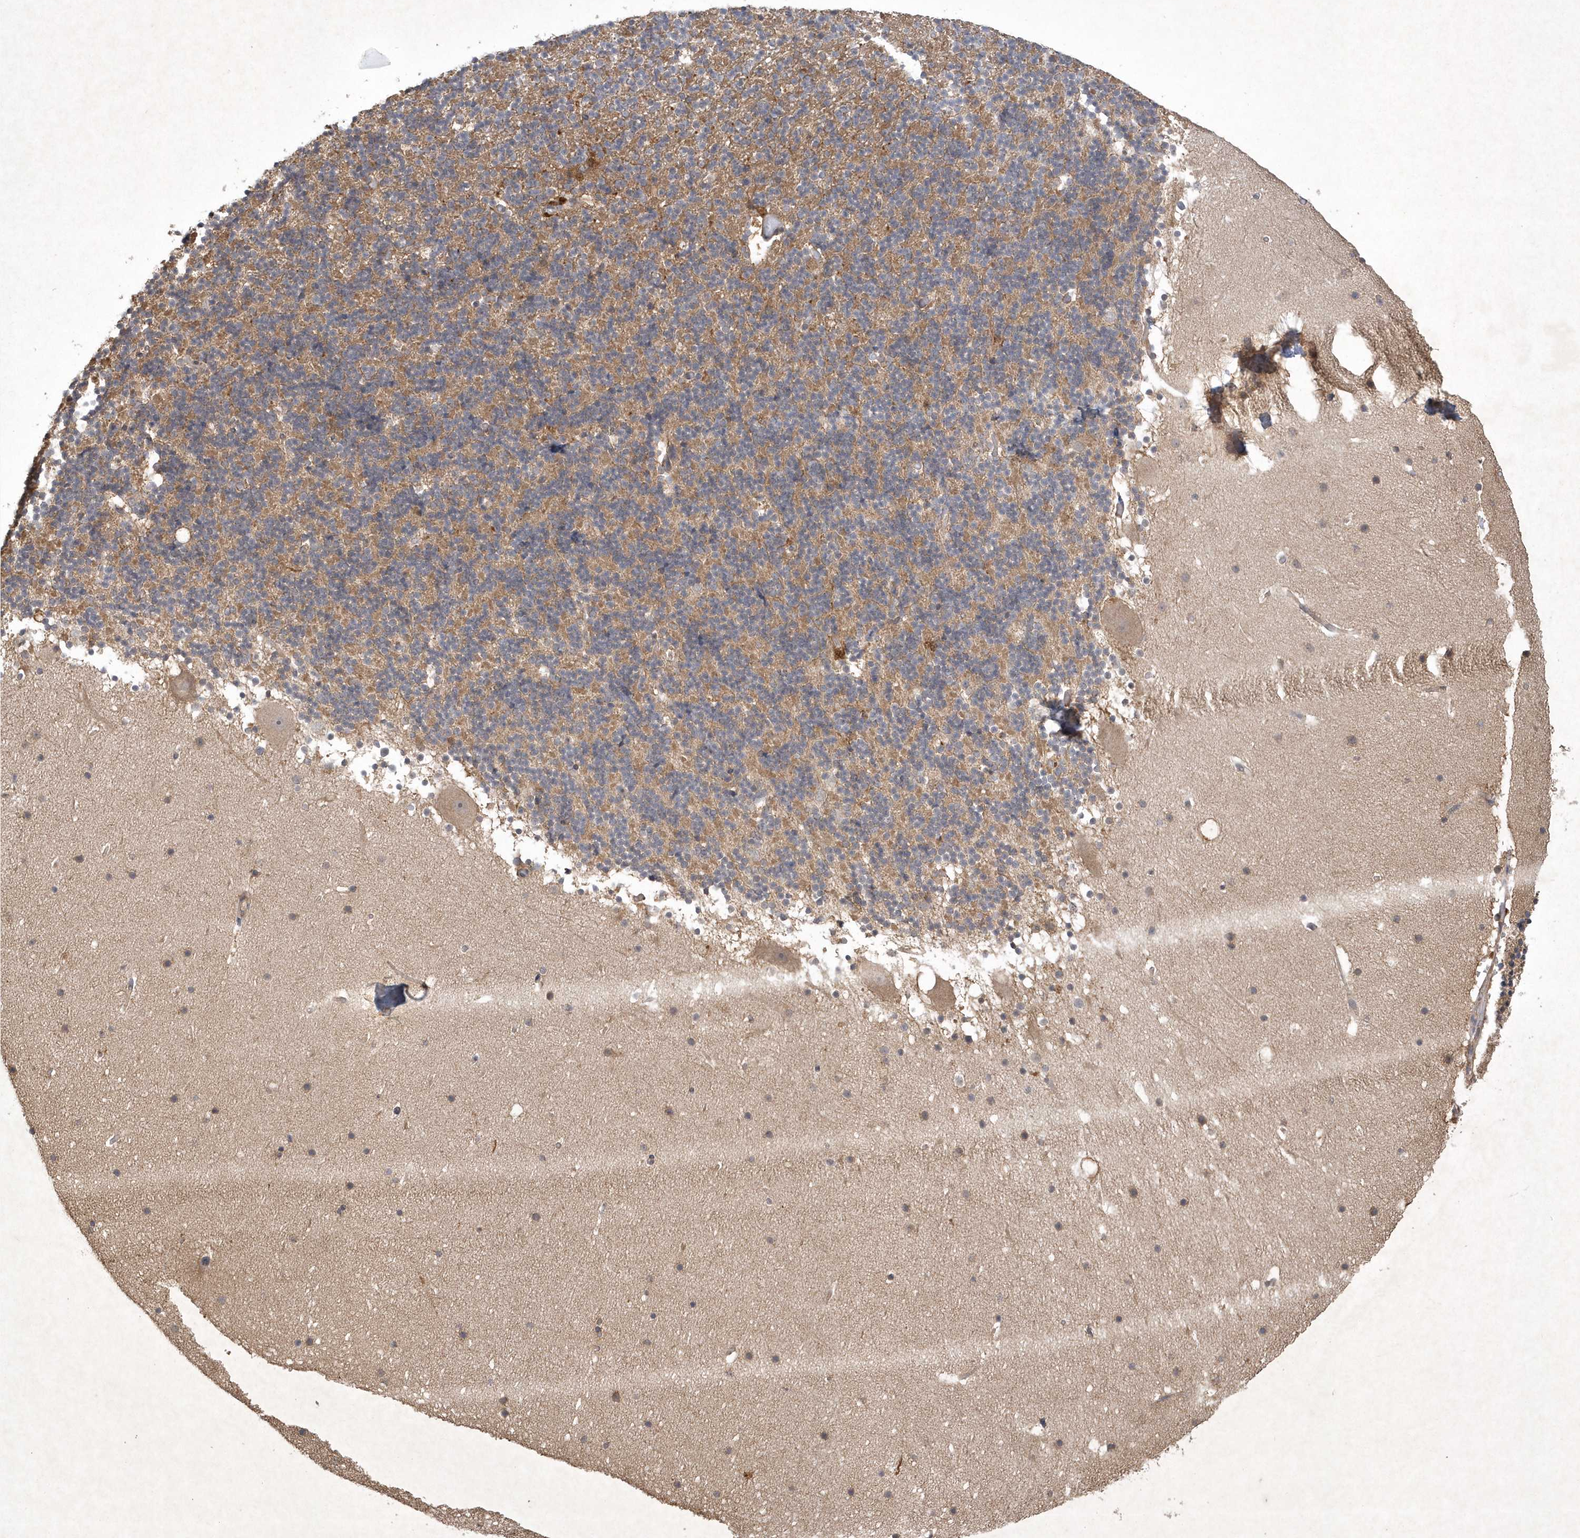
{"staining": {"intensity": "weak", "quantity": "25%-75%", "location": "cytoplasmic/membranous"}, "tissue": "cerebellum", "cell_type": "Cells in granular layer", "image_type": "normal", "snomed": [{"axis": "morphology", "description": "Normal tissue, NOS"}, {"axis": "topography", "description": "Cerebellum"}], "caption": "Cells in granular layer reveal low levels of weak cytoplasmic/membranous expression in approximately 25%-75% of cells in unremarkable human cerebellum.", "gene": "AKR7A2", "patient": {"sex": "male", "age": 57}}